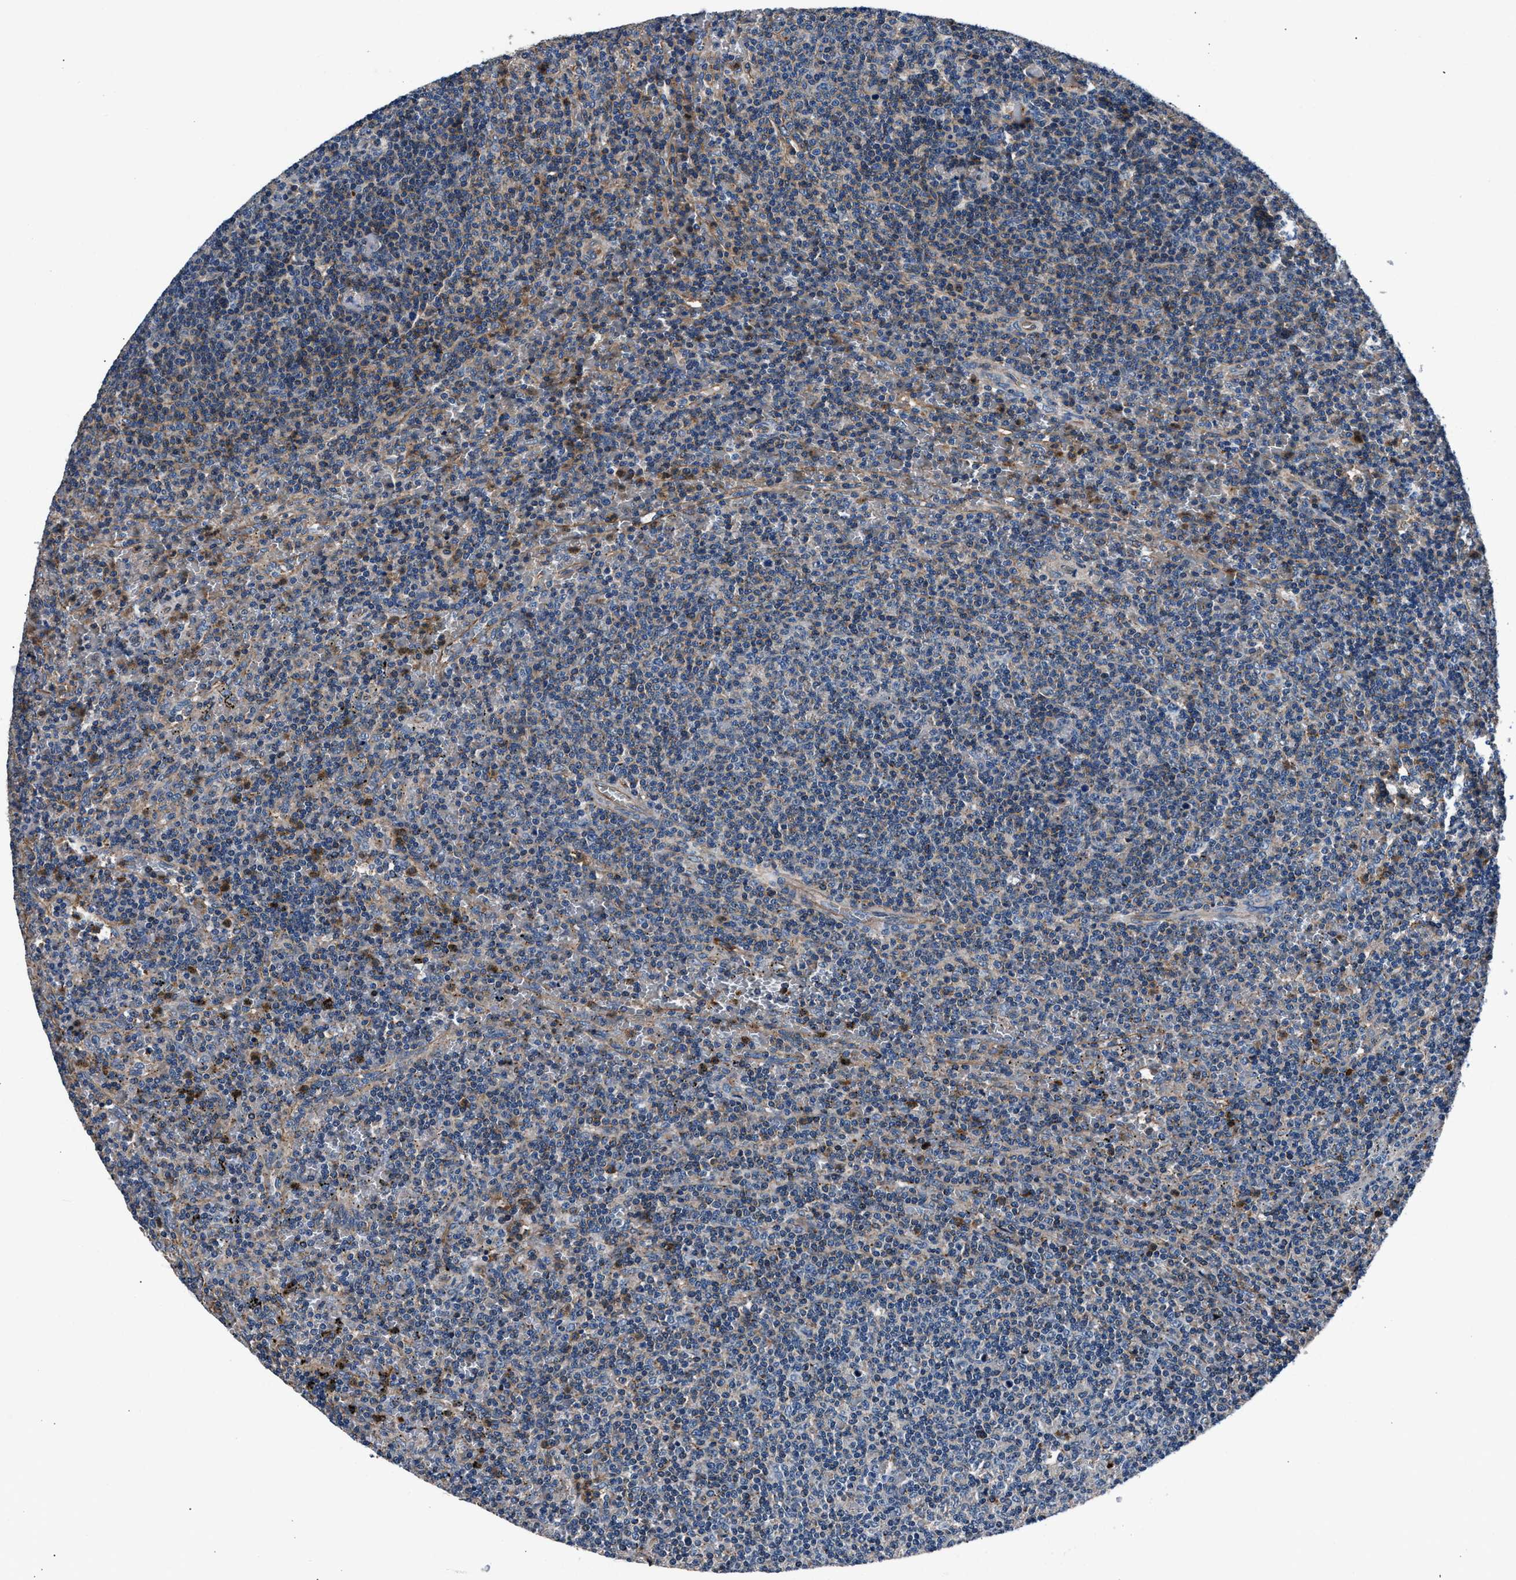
{"staining": {"intensity": "negative", "quantity": "none", "location": "none"}, "tissue": "lymphoma", "cell_type": "Tumor cells", "image_type": "cancer", "snomed": [{"axis": "morphology", "description": "Malignant lymphoma, non-Hodgkin's type, Low grade"}, {"axis": "topography", "description": "Spleen"}], "caption": "Human malignant lymphoma, non-Hodgkin's type (low-grade) stained for a protein using immunohistochemistry demonstrates no positivity in tumor cells.", "gene": "MFSD11", "patient": {"sex": "female", "age": 19}}